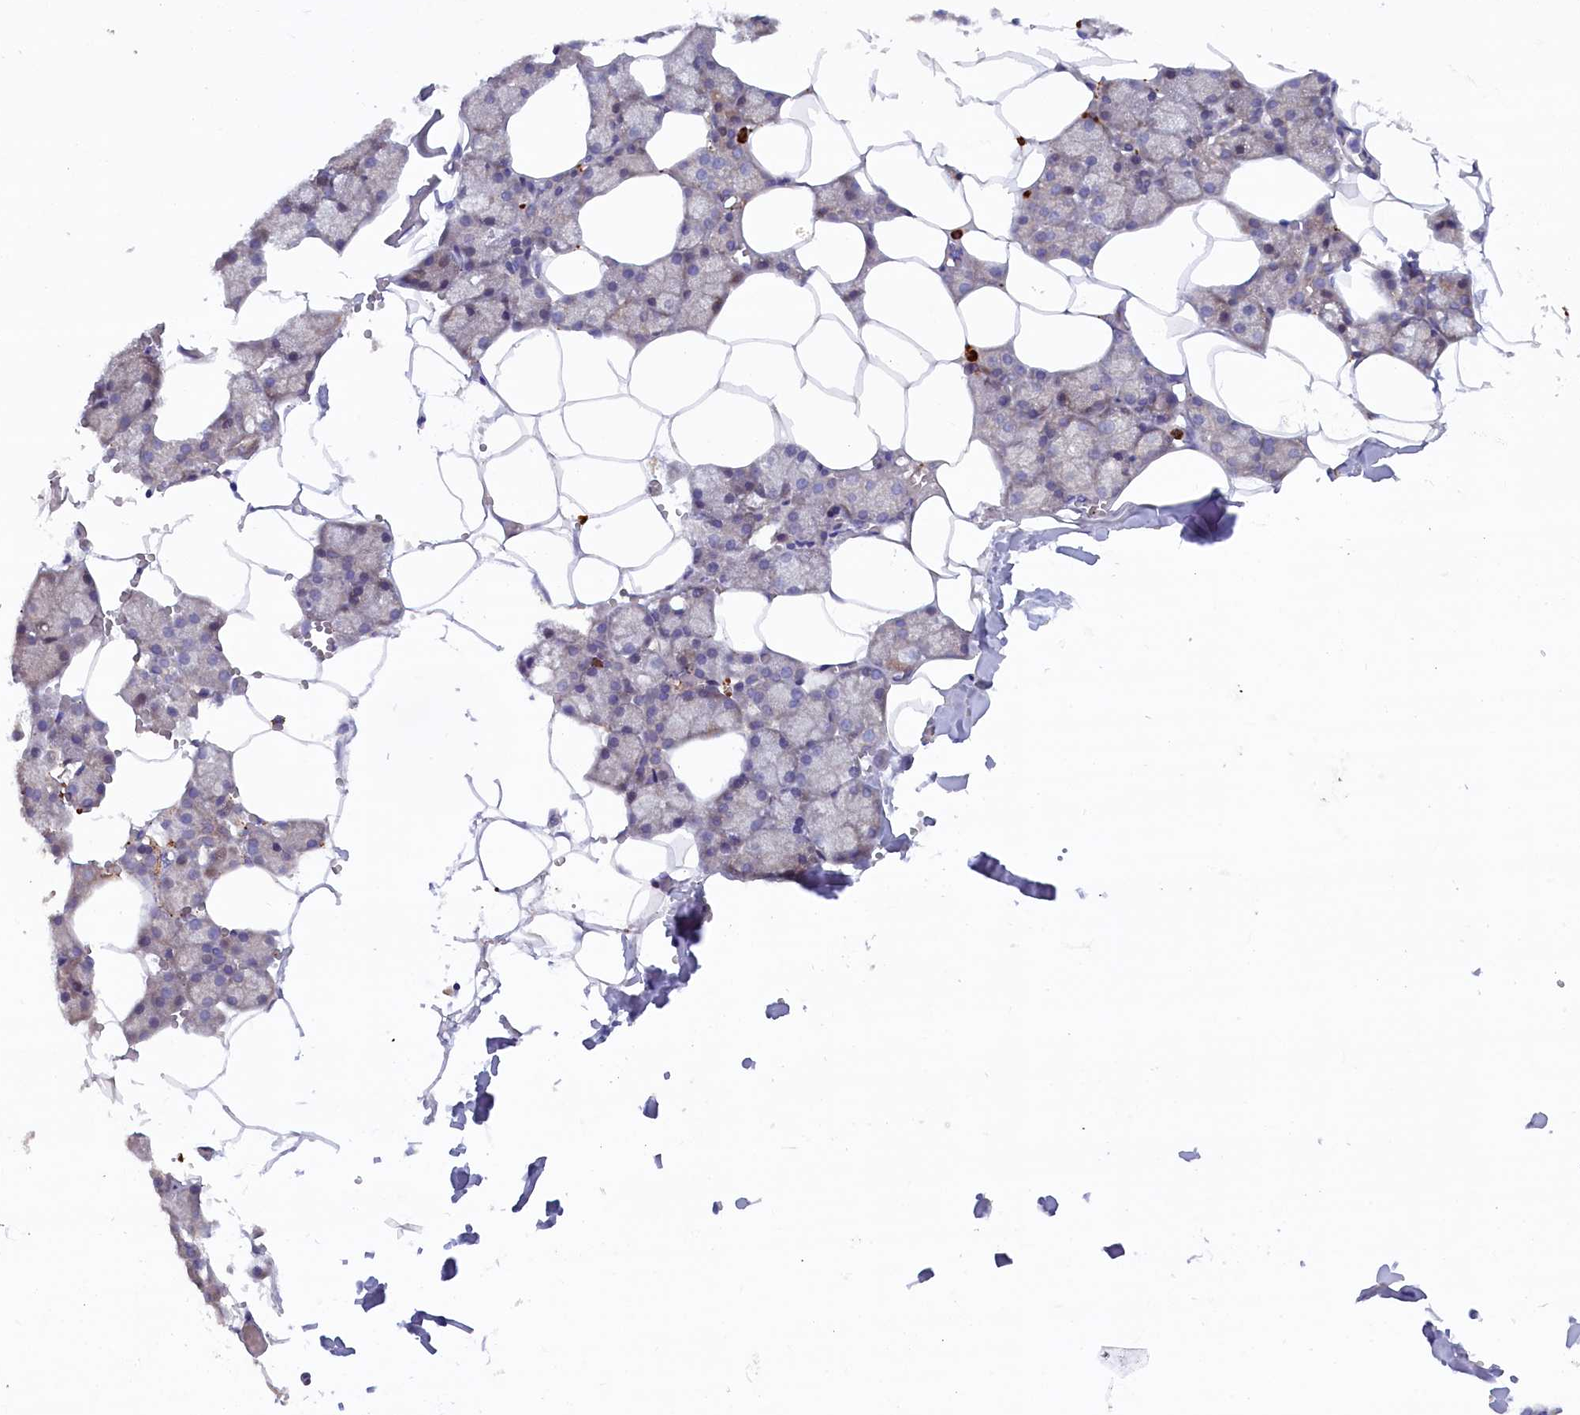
{"staining": {"intensity": "negative", "quantity": "none", "location": "none"}, "tissue": "salivary gland", "cell_type": "Glandular cells", "image_type": "normal", "snomed": [{"axis": "morphology", "description": "Normal tissue, NOS"}, {"axis": "topography", "description": "Salivary gland"}], "caption": "Image shows no significant protein staining in glandular cells of unremarkable salivary gland.", "gene": "JPT2", "patient": {"sex": "male", "age": 62}}